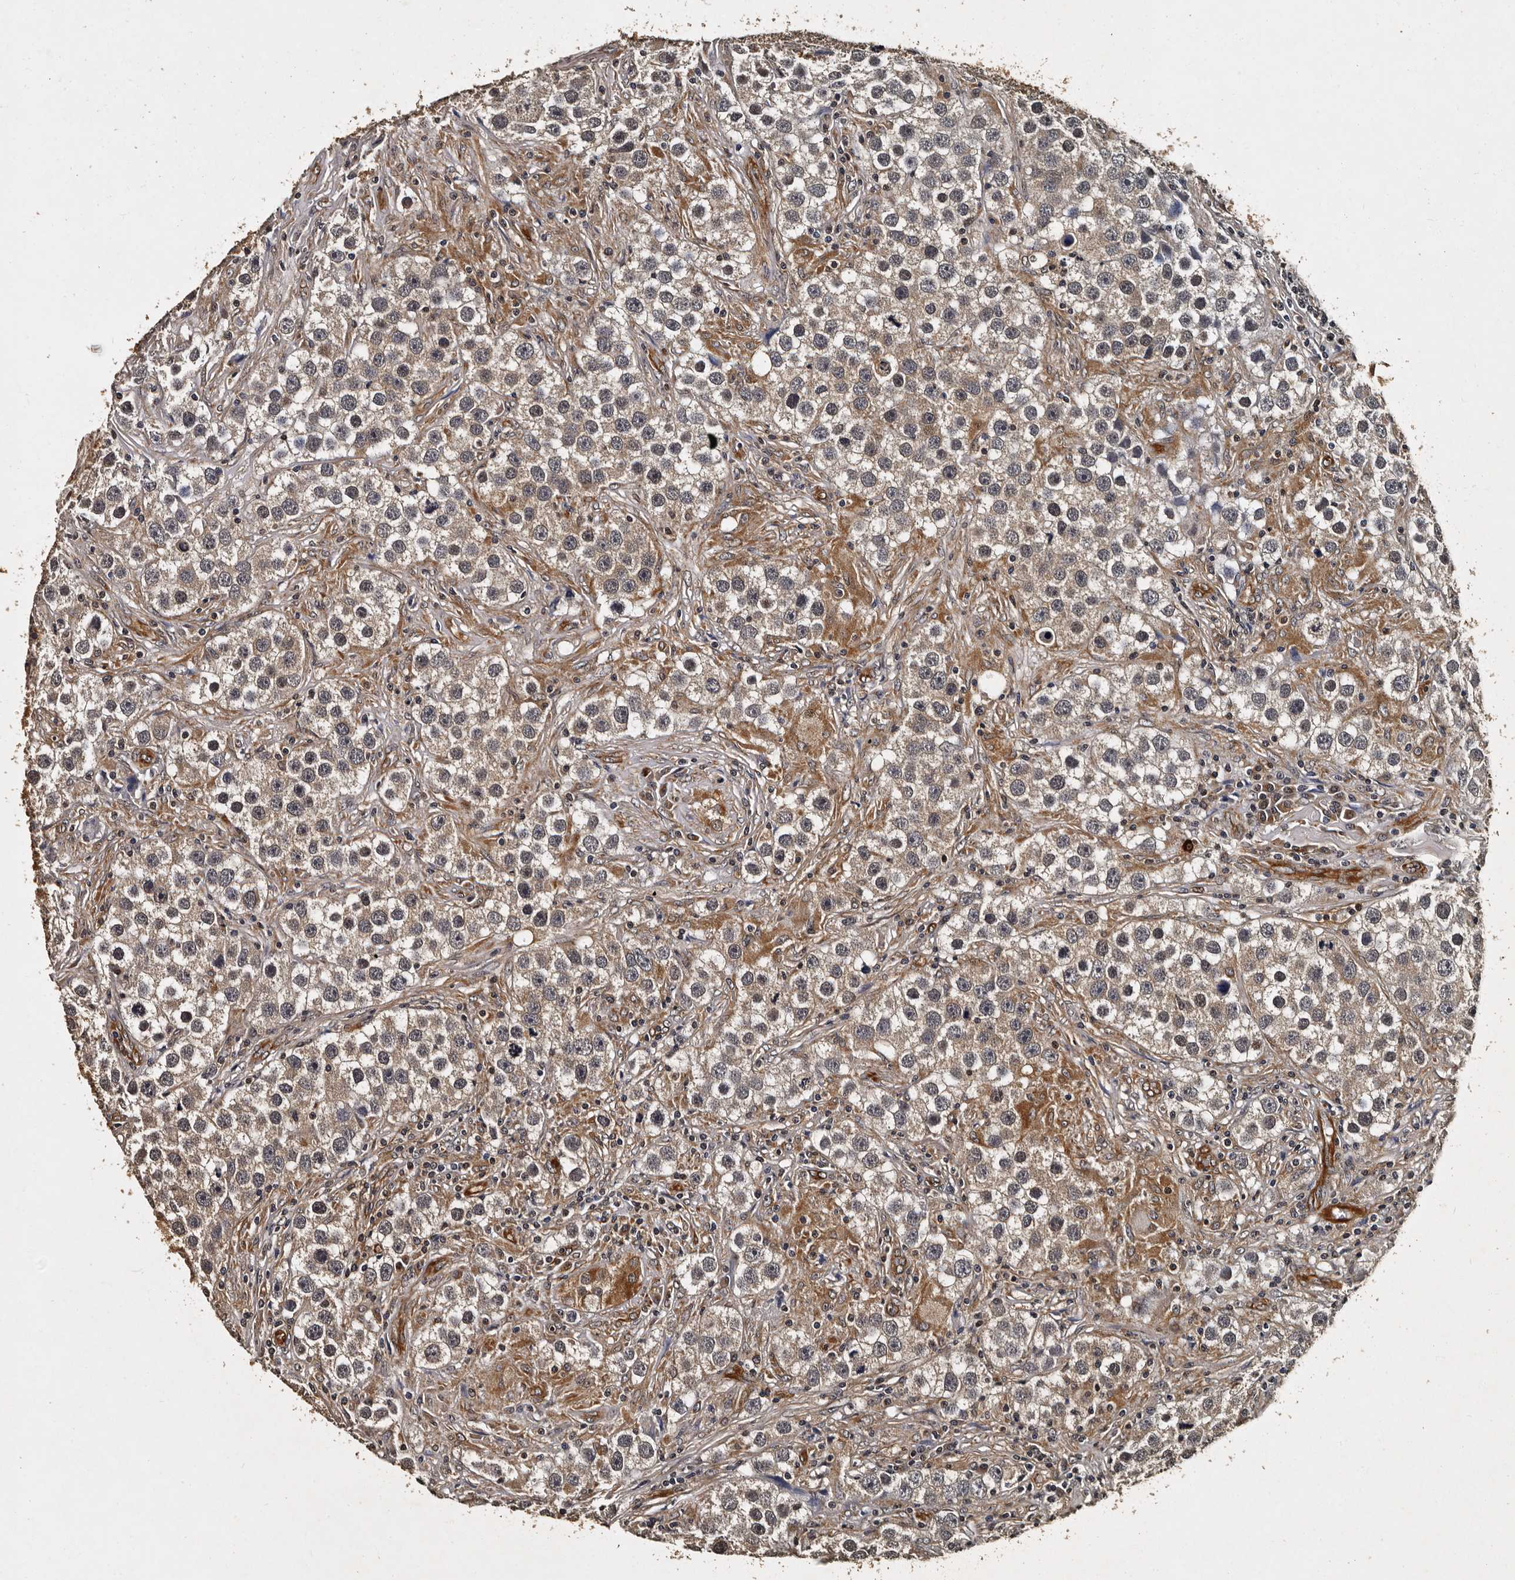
{"staining": {"intensity": "moderate", "quantity": "25%-75%", "location": "cytoplasmic/membranous"}, "tissue": "testis cancer", "cell_type": "Tumor cells", "image_type": "cancer", "snomed": [{"axis": "morphology", "description": "Seminoma, NOS"}, {"axis": "topography", "description": "Testis"}], "caption": "Tumor cells exhibit medium levels of moderate cytoplasmic/membranous expression in about 25%-75% of cells in human seminoma (testis). Immunohistochemistry (ihc) stains the protein of interest in brown and the nuclei are stained blue.", "gene": "CPNE3", "patient": {"sex": "male", "age": 49}}